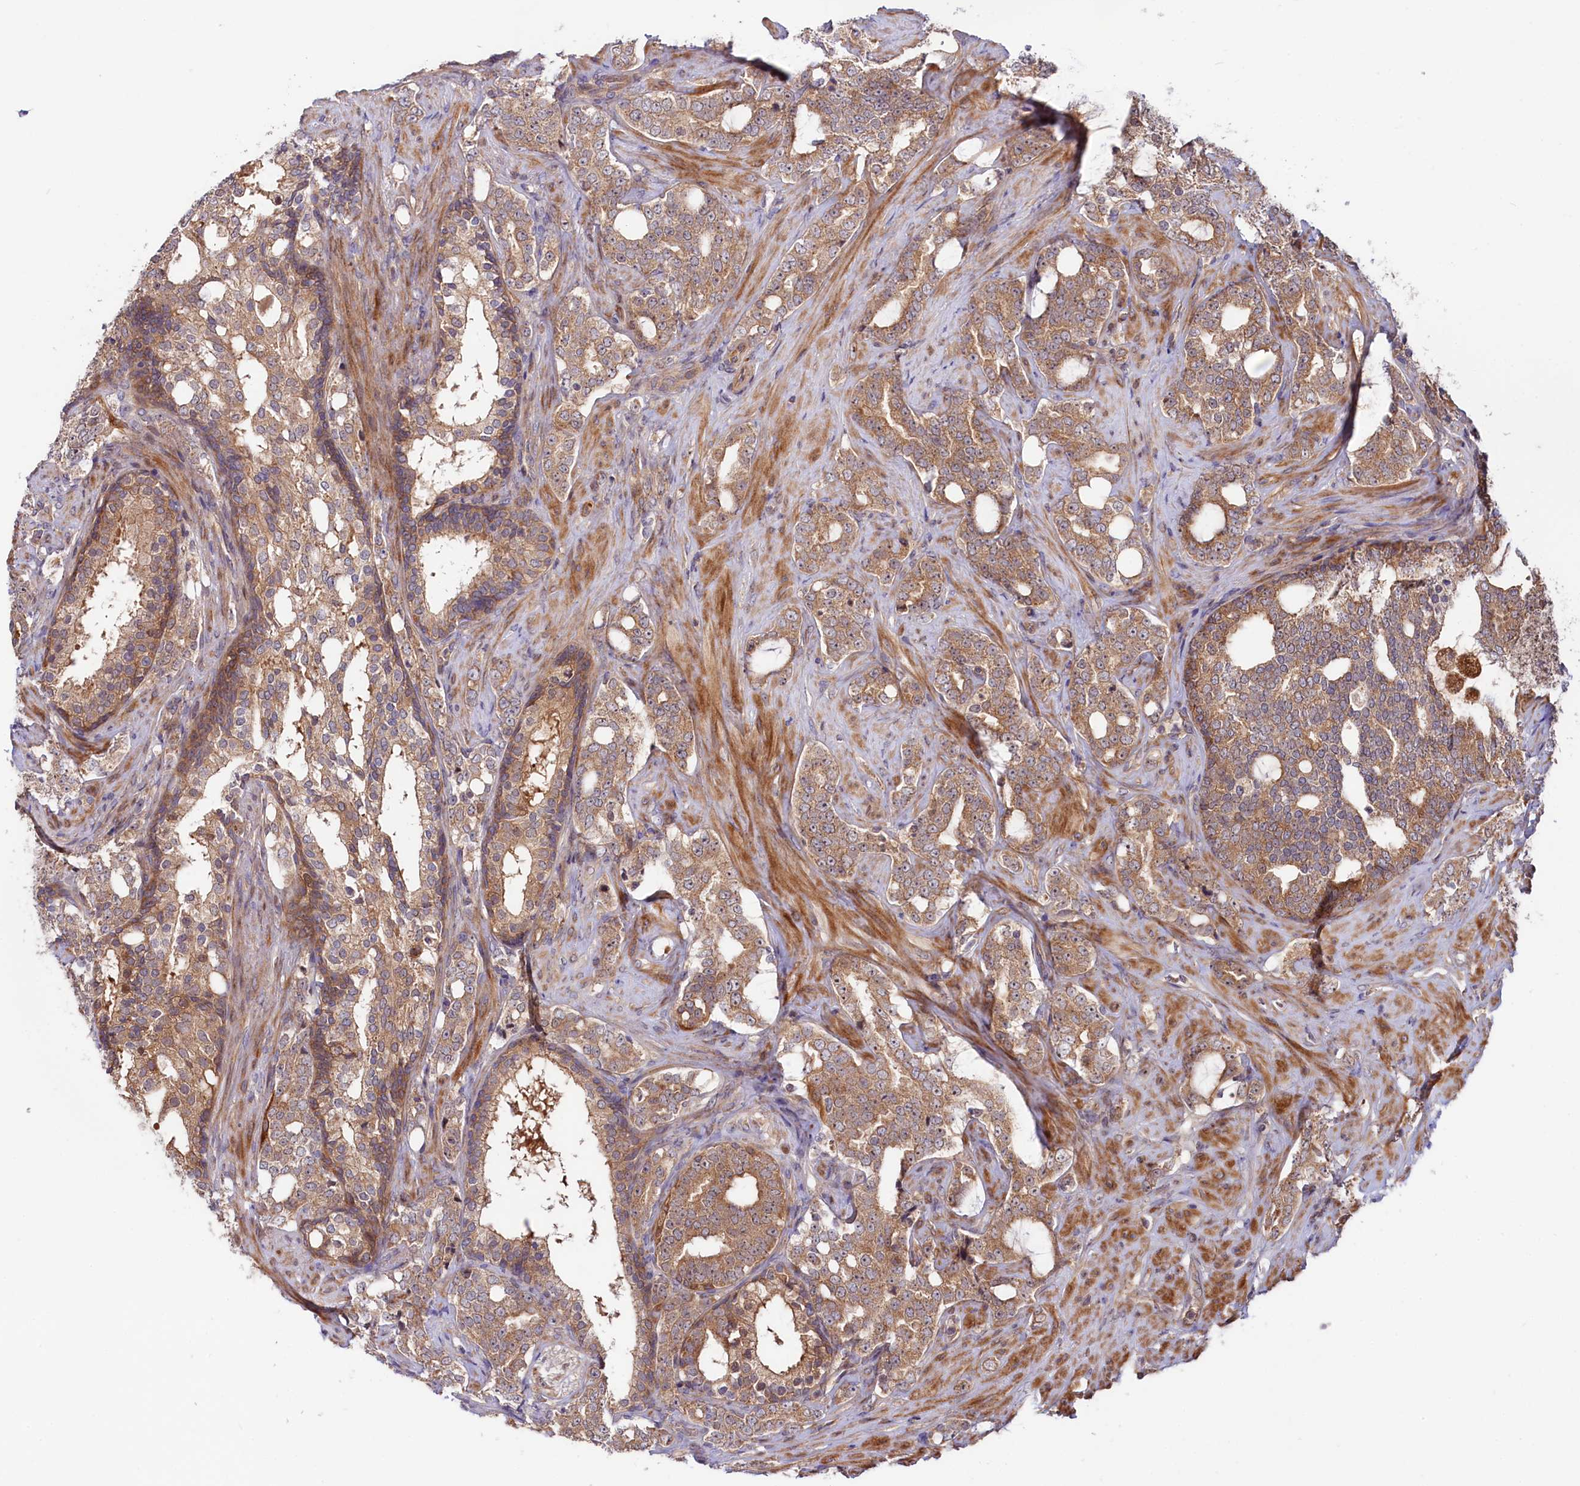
{"staining": {"intensity": "moderate", "quantity": ">75%", "location": "cytoplasmic/membranous"}, "tissue": "prostate cancer", "cell_type": "Tumor cells", "image_type": "cancer", "snomed": [{"axis": "morphology", "description": "Adenocarcinoma, High grade"}, {"axis": "topography", "description": "Prostate"}], "caption": "Immunohistochemistry (IHC) staining of prostate adenocarcinoma (high-grade), which shows medium levels of moderate cytoplasmic/membranous positivity in approximately >75% of tumor cells indicating moderate cytoplasmic/membranous protein expression. The staining was performed using DAB (3,3'-diaminobenzidine) (brown) for protein detection and nuclei were counterstained in hematoxylin (blue).", "gene": "NEDD1", "patient": {"sex": "male", "age": 64}}